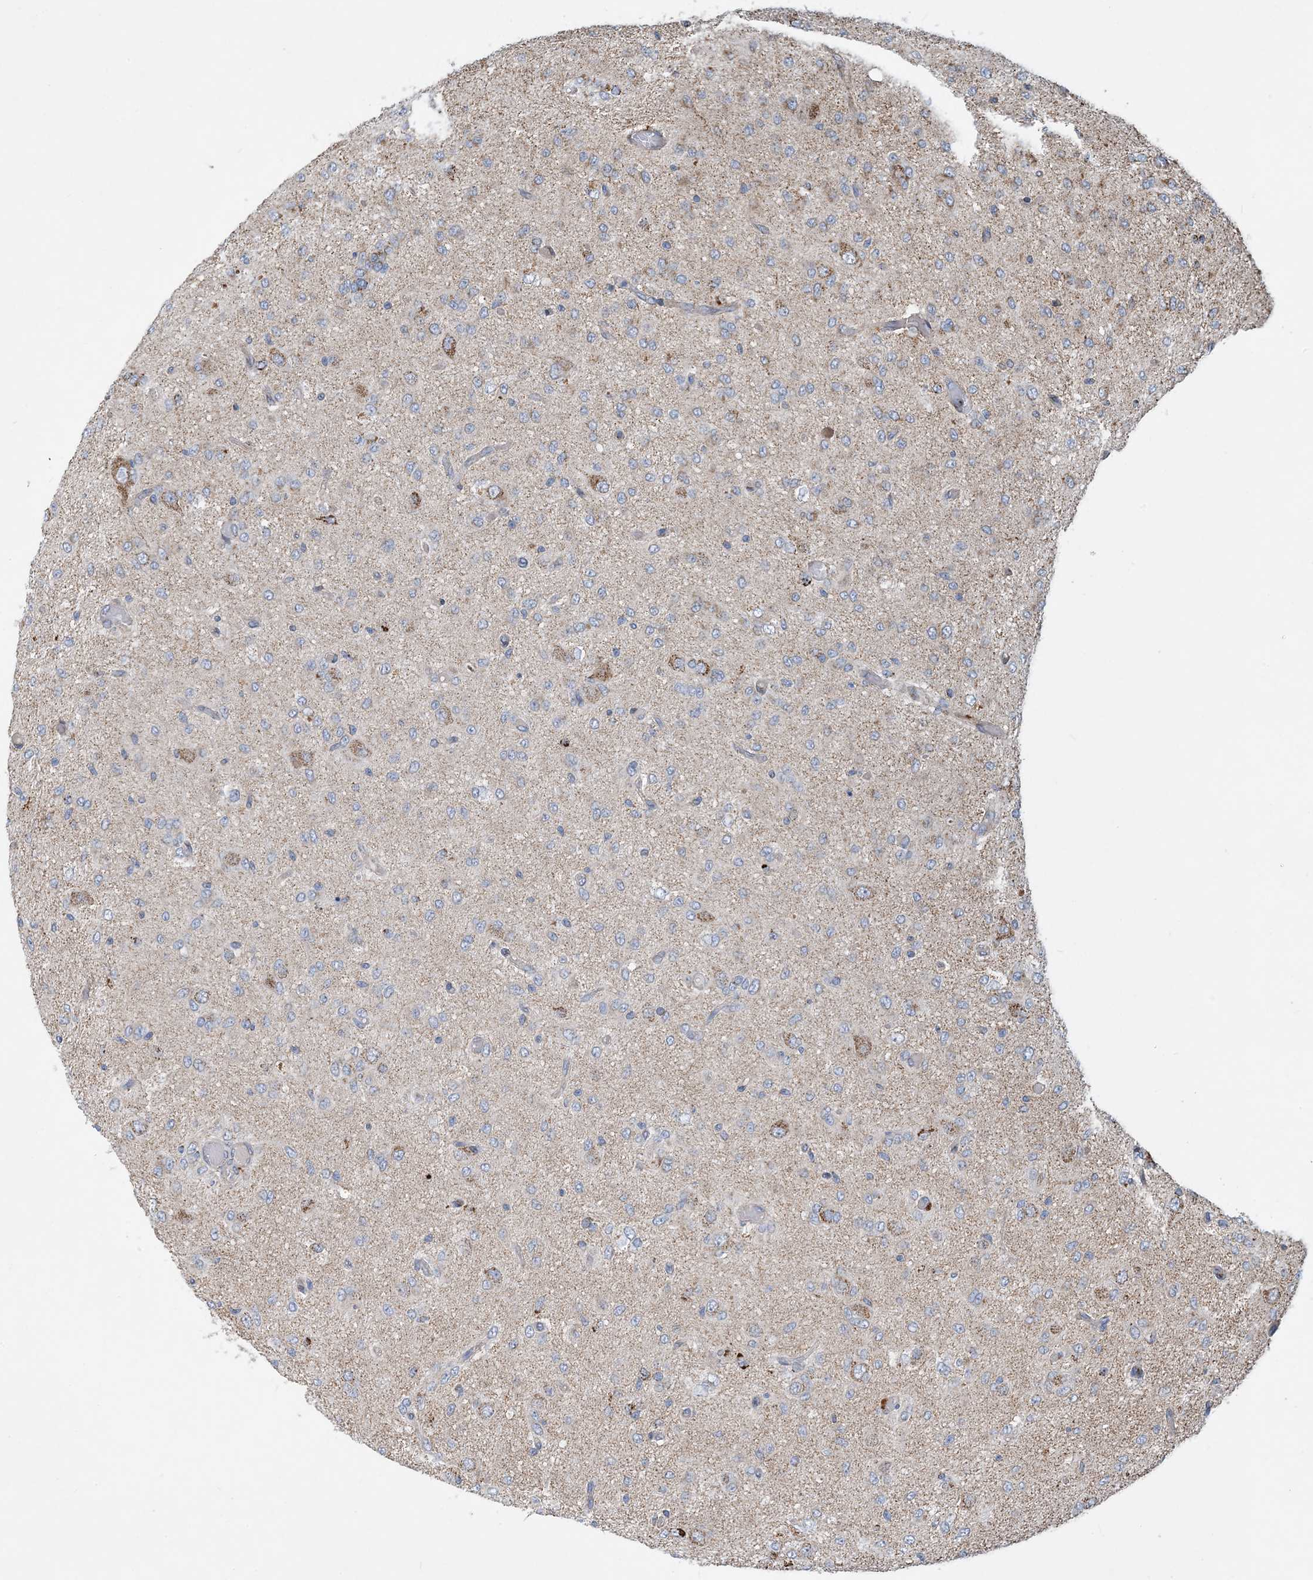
{"staining": {"intensity": "negative", "quantity": "none", "location": "none"}, "tissue": "glioma", "cell_type": "Tumor cells", "image_type": "cancer", "snomed": [{"axis": "morphology", "description": "Glioma, malignant, High grade"}, {"axis": "topography", "description": "Brain"}], "caption": "Malignant glioma (high-grade) stained for a protein using IHC displays no positivity tumor cells.", "gene": "PCDHGA1", "patient": {"sex": "female", "age": 59}}